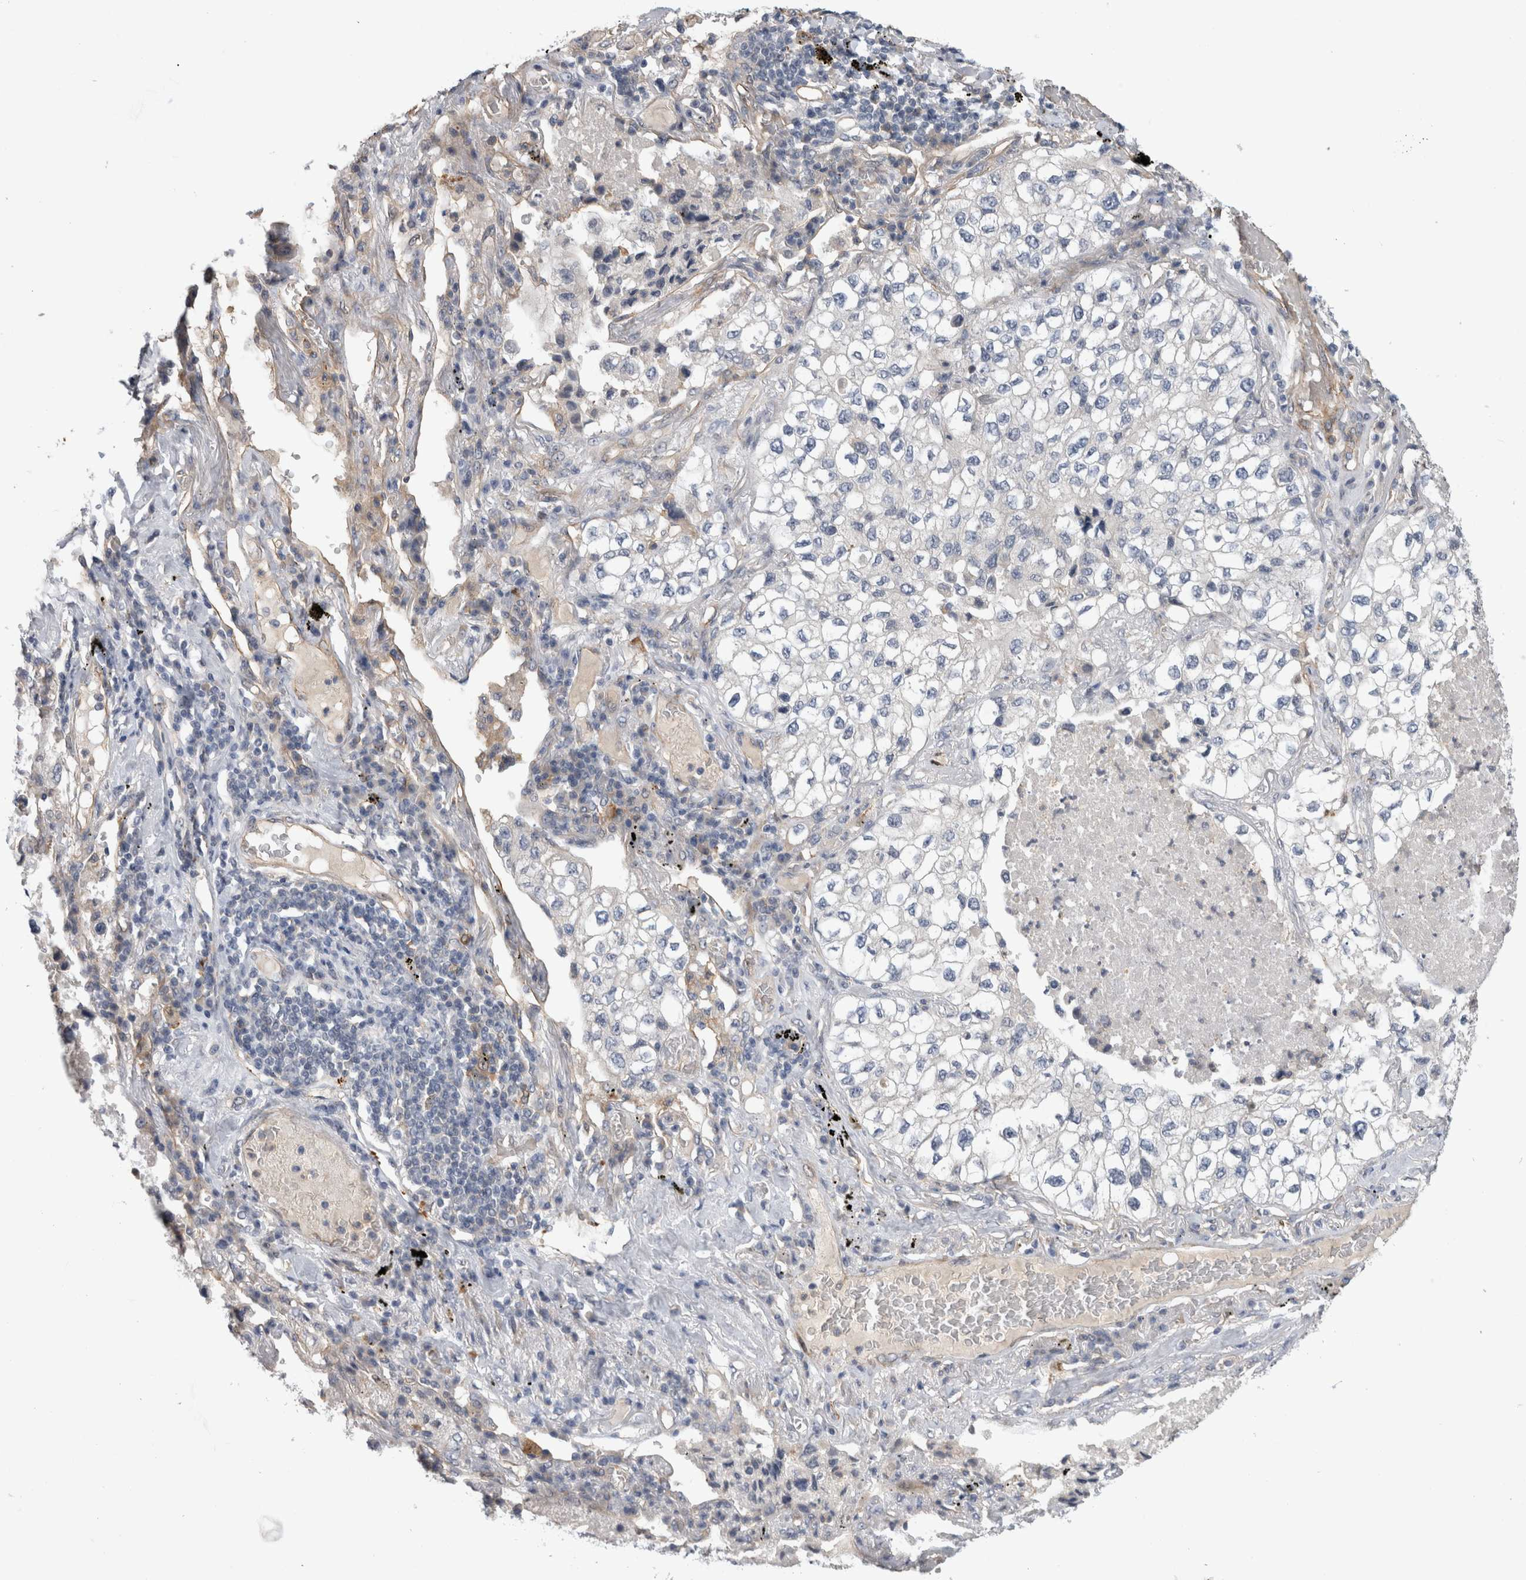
{"staining": {"intensity": "negative", "quantity": "none", "location": "none"}, "tissue": "lung cancer", "cell_type": "Tumor cells", "image_type": "cancer", "snomed": [{"axis": "morphology", "description": "Adenocarcinoma, NOS"}, {"axis": "topography", "description": "Lung"}], "caption": "Tumor cells show no significant staining in lung adenocarcinoma.", "gene": "ANKFY1", "patient": {"sex": "male", "age": 63}}